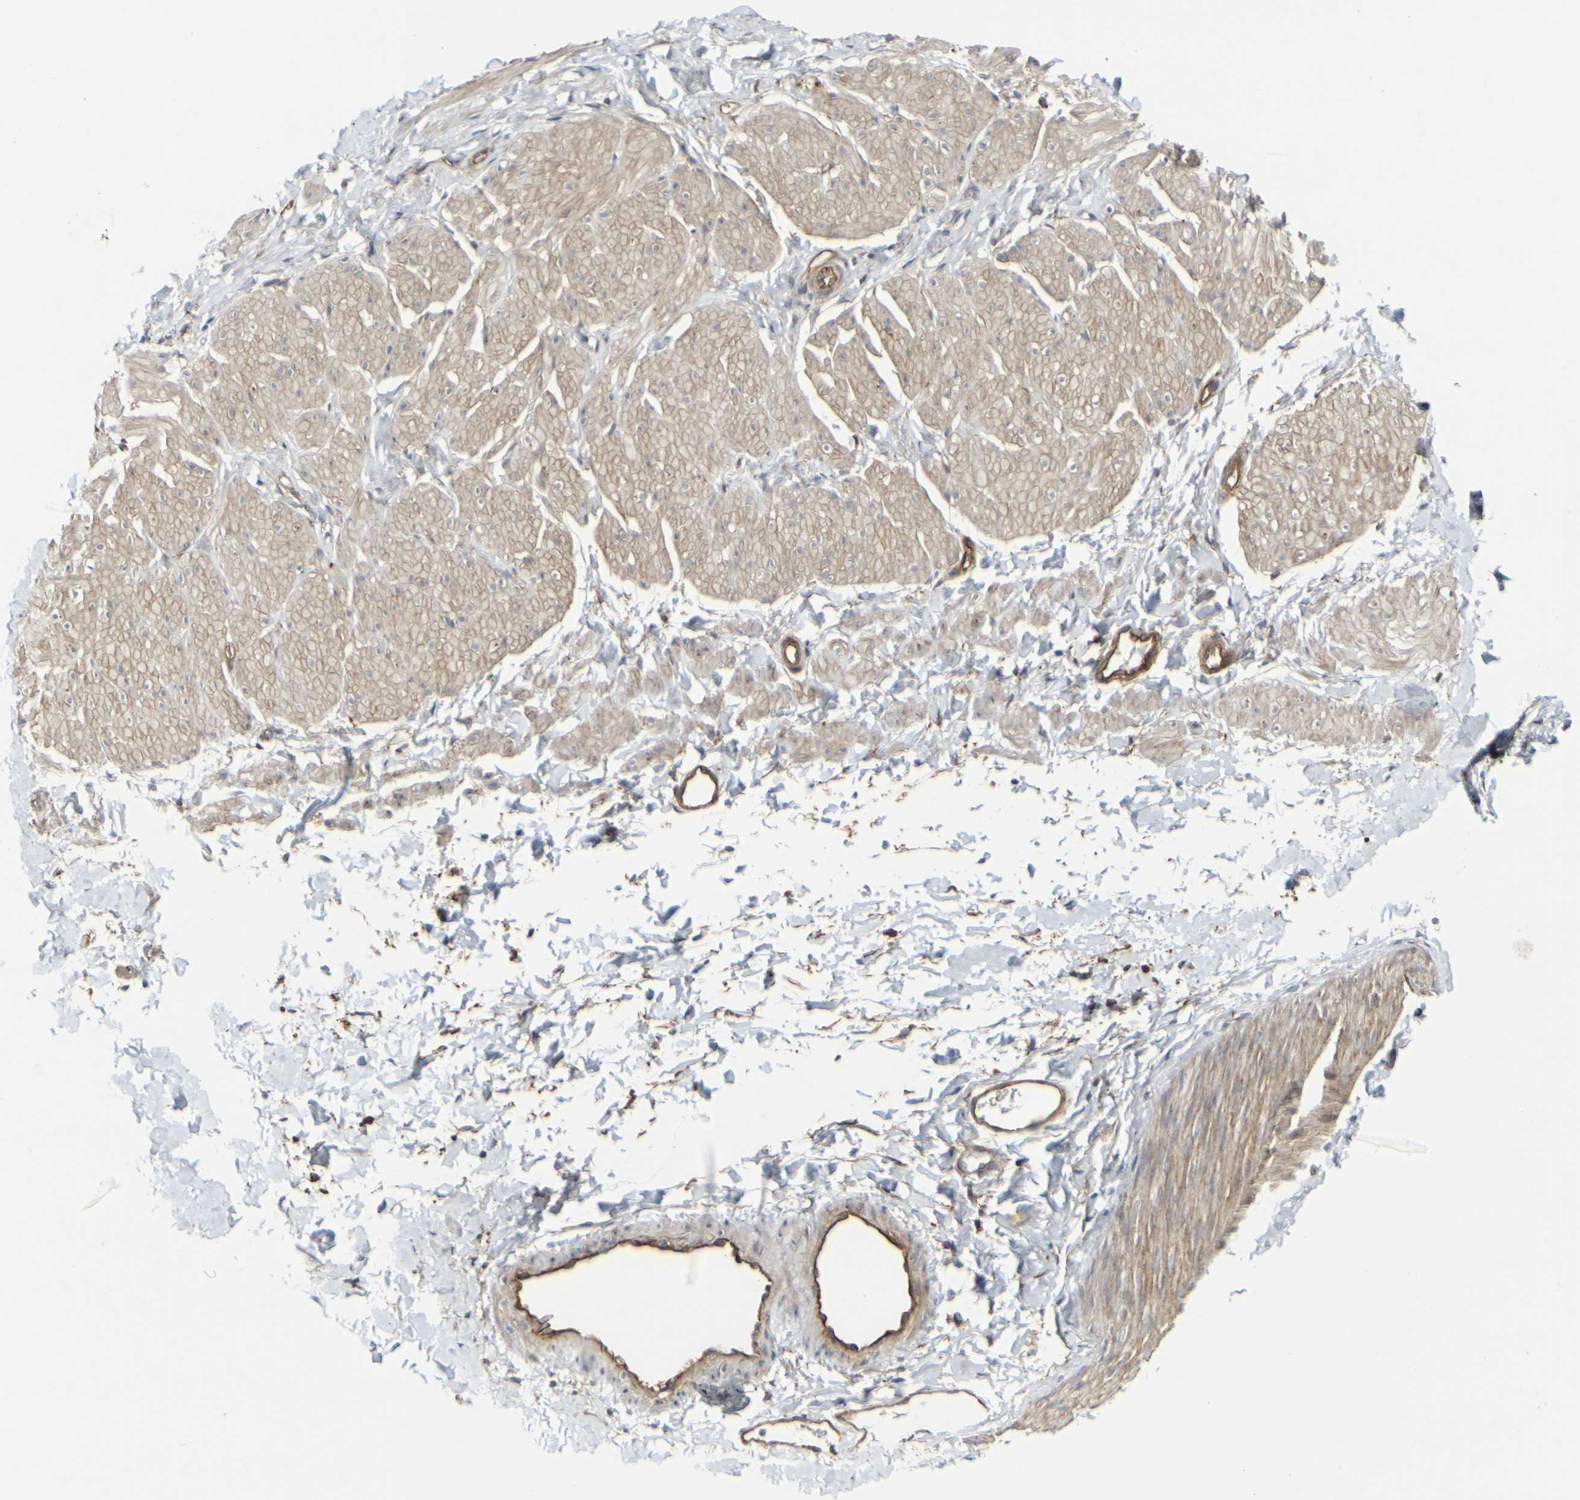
{"staining": {"intensity": "weak", "quantity": ">75%", "location": "cytoplasmic/membranous"}, "tissue": "smooth muscle", "cell_type": "Smooth muscle cells", "image_type": "normal", "snomed": [{"axis": "morphology", "description": "Normal tissue, NOS"}, {"axis": "topography", "description": "Smooth muscle"}], "caption": "Smooth muscle was stained to show a protein in brown. There is low levels of weak cytoplasmic/membranous staining in about >75% of smooth muscle cells.", "gene": "MYOF", "patient": {"sex": "male", "age": 16}}